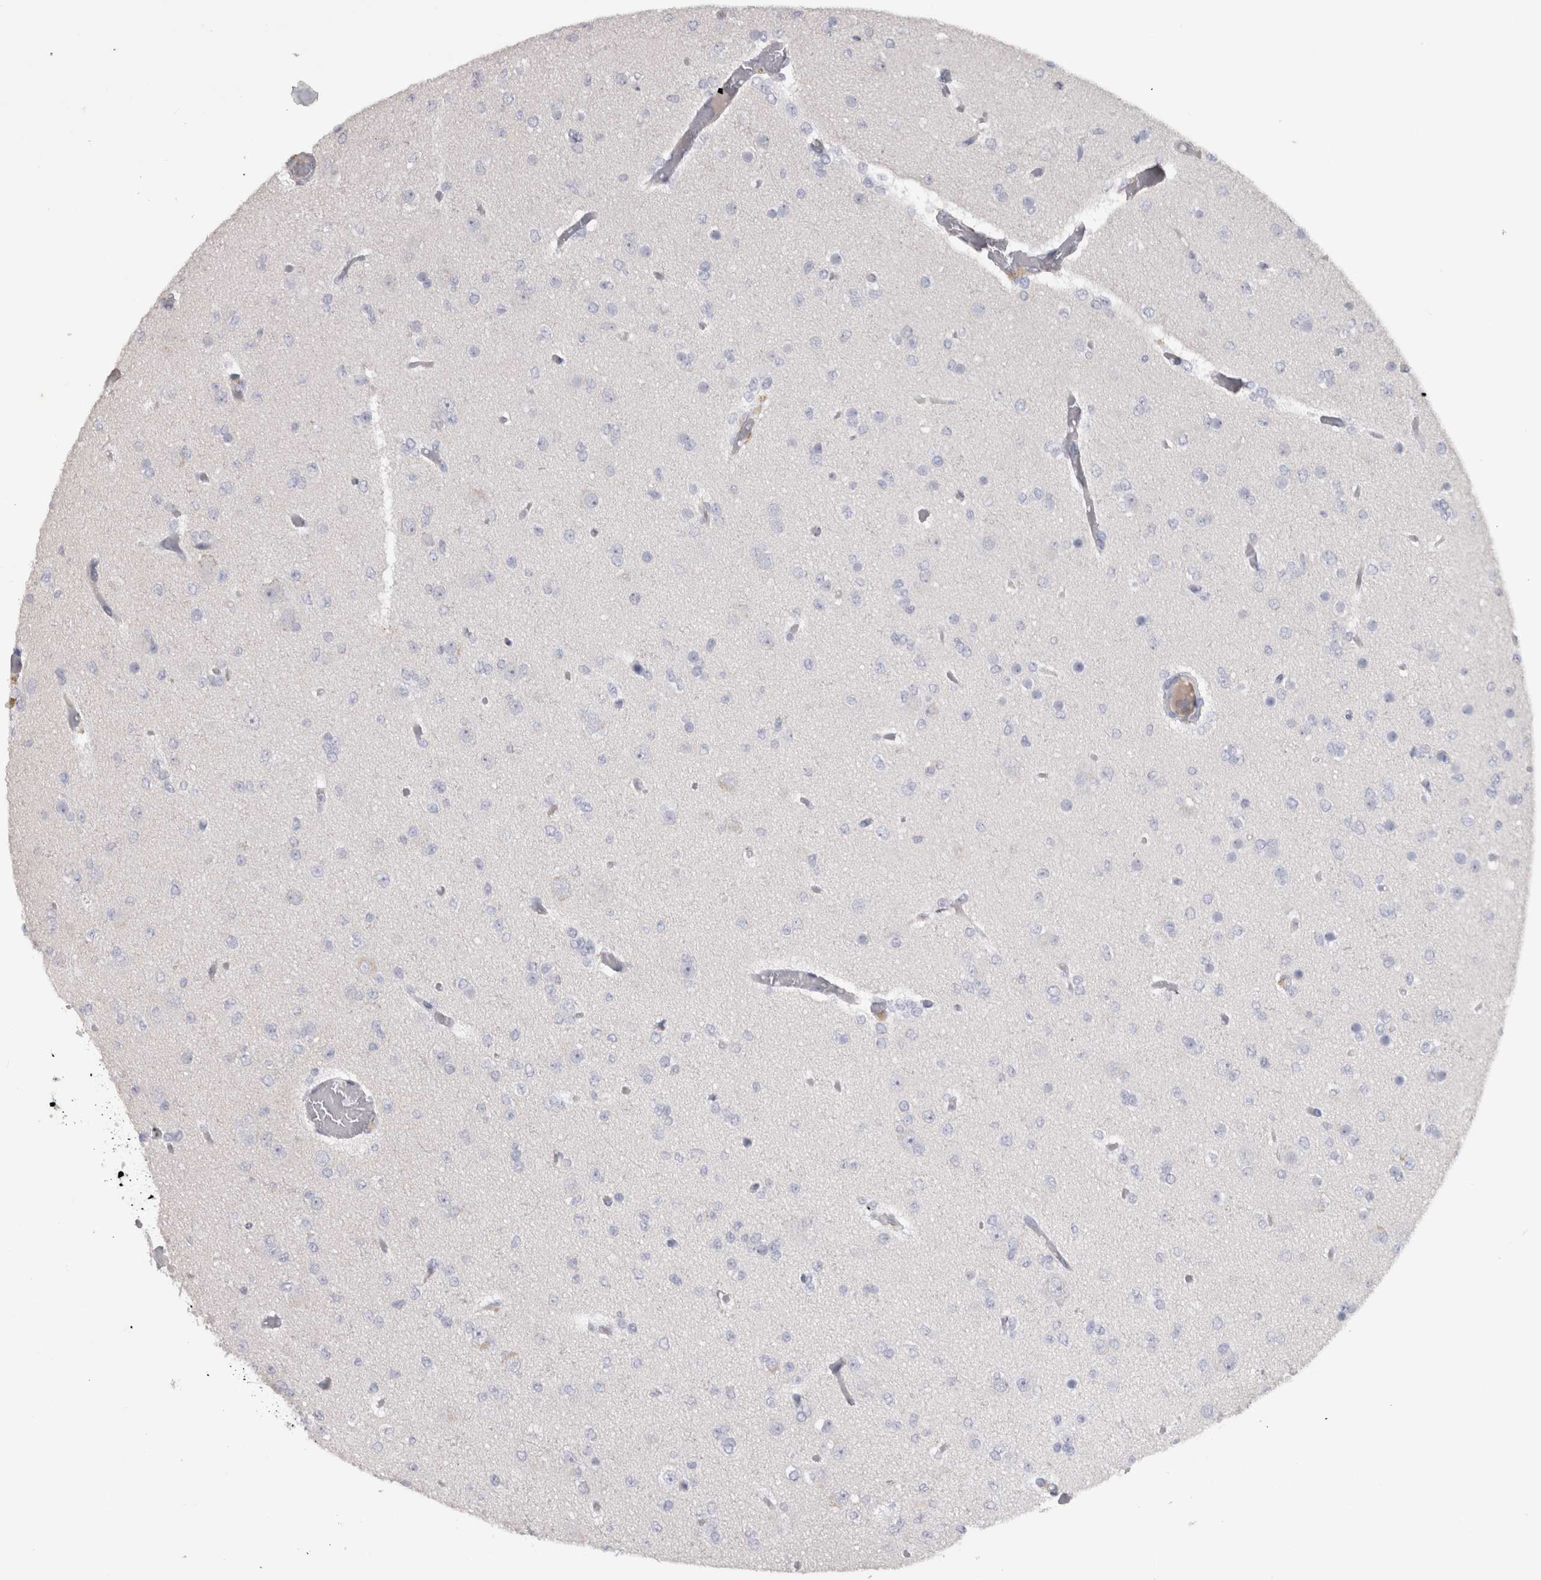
{"staining": {"intensity": "negative", "quantity": "none", "location": "none"}, "tissue": "glioma", "cell_type": "Tumor cells", "image_type": "cancer", "snomed": [{"axis": "morphology", "description": "Glioma, malignant, Low grade"}, {"axis": "topography", "description": "Brain"}], "caption": "High power microscopy photomicrograph of an IHC micrograph of glioma, revealing no significant expression in tumor cells.", "gene": "ADAM2", "patient": {"sex": "female", "age": 22}}